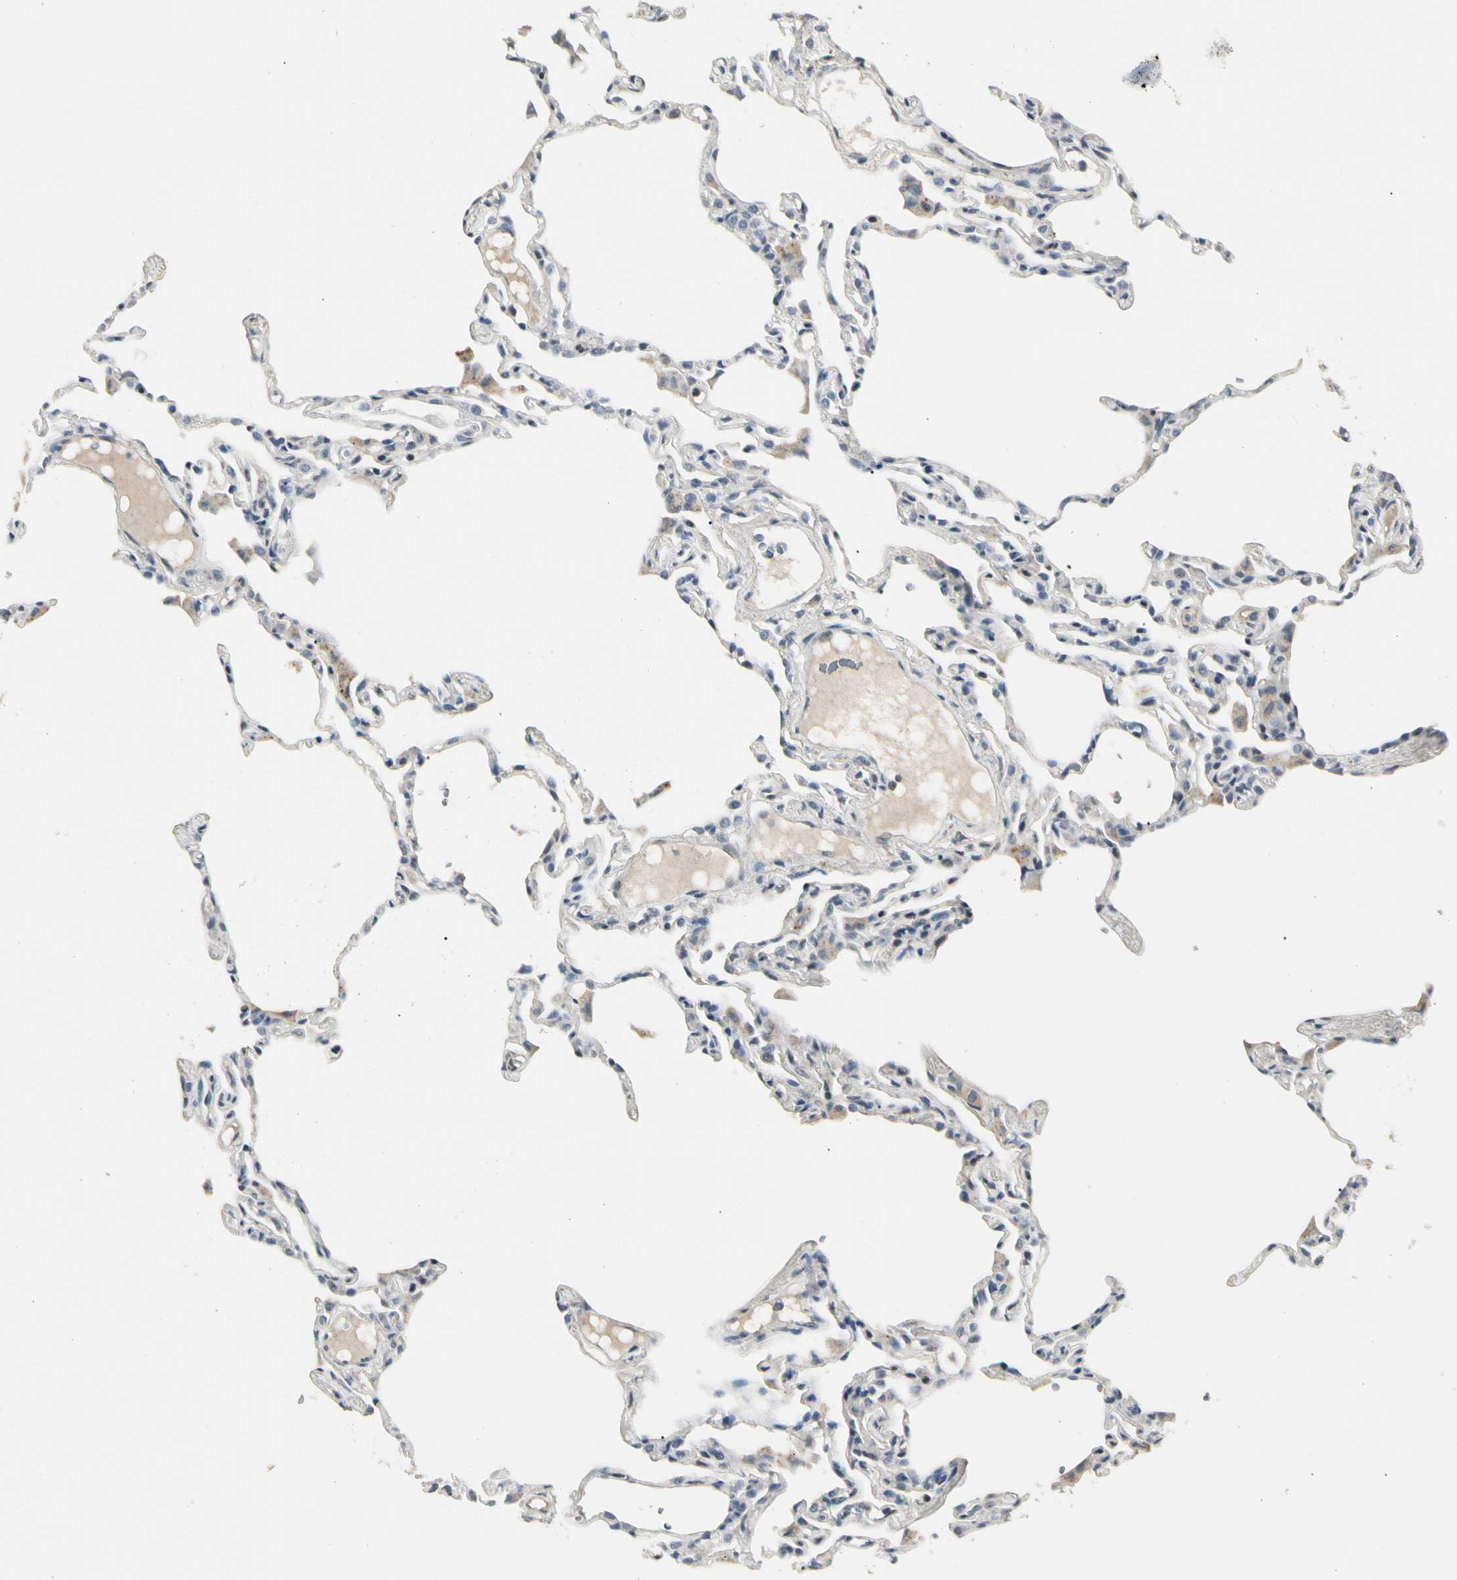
{"staining": {"intensity": "negative", "quantity": "none", "location": "none"}, "tissue": "lung", "cell_type": "Alveolar cells", "image_type": "normal", "snomed": [{"axis": "morphology", "description": "Normal tissue, NOS"}, {"axis": "topography", "description": "Lung"}], "caption": "Micrograph shows no protein staining in alveolar cells of normal lung.", "gene": "GREM1", "patient": {"sex": "female", "age": 49}}